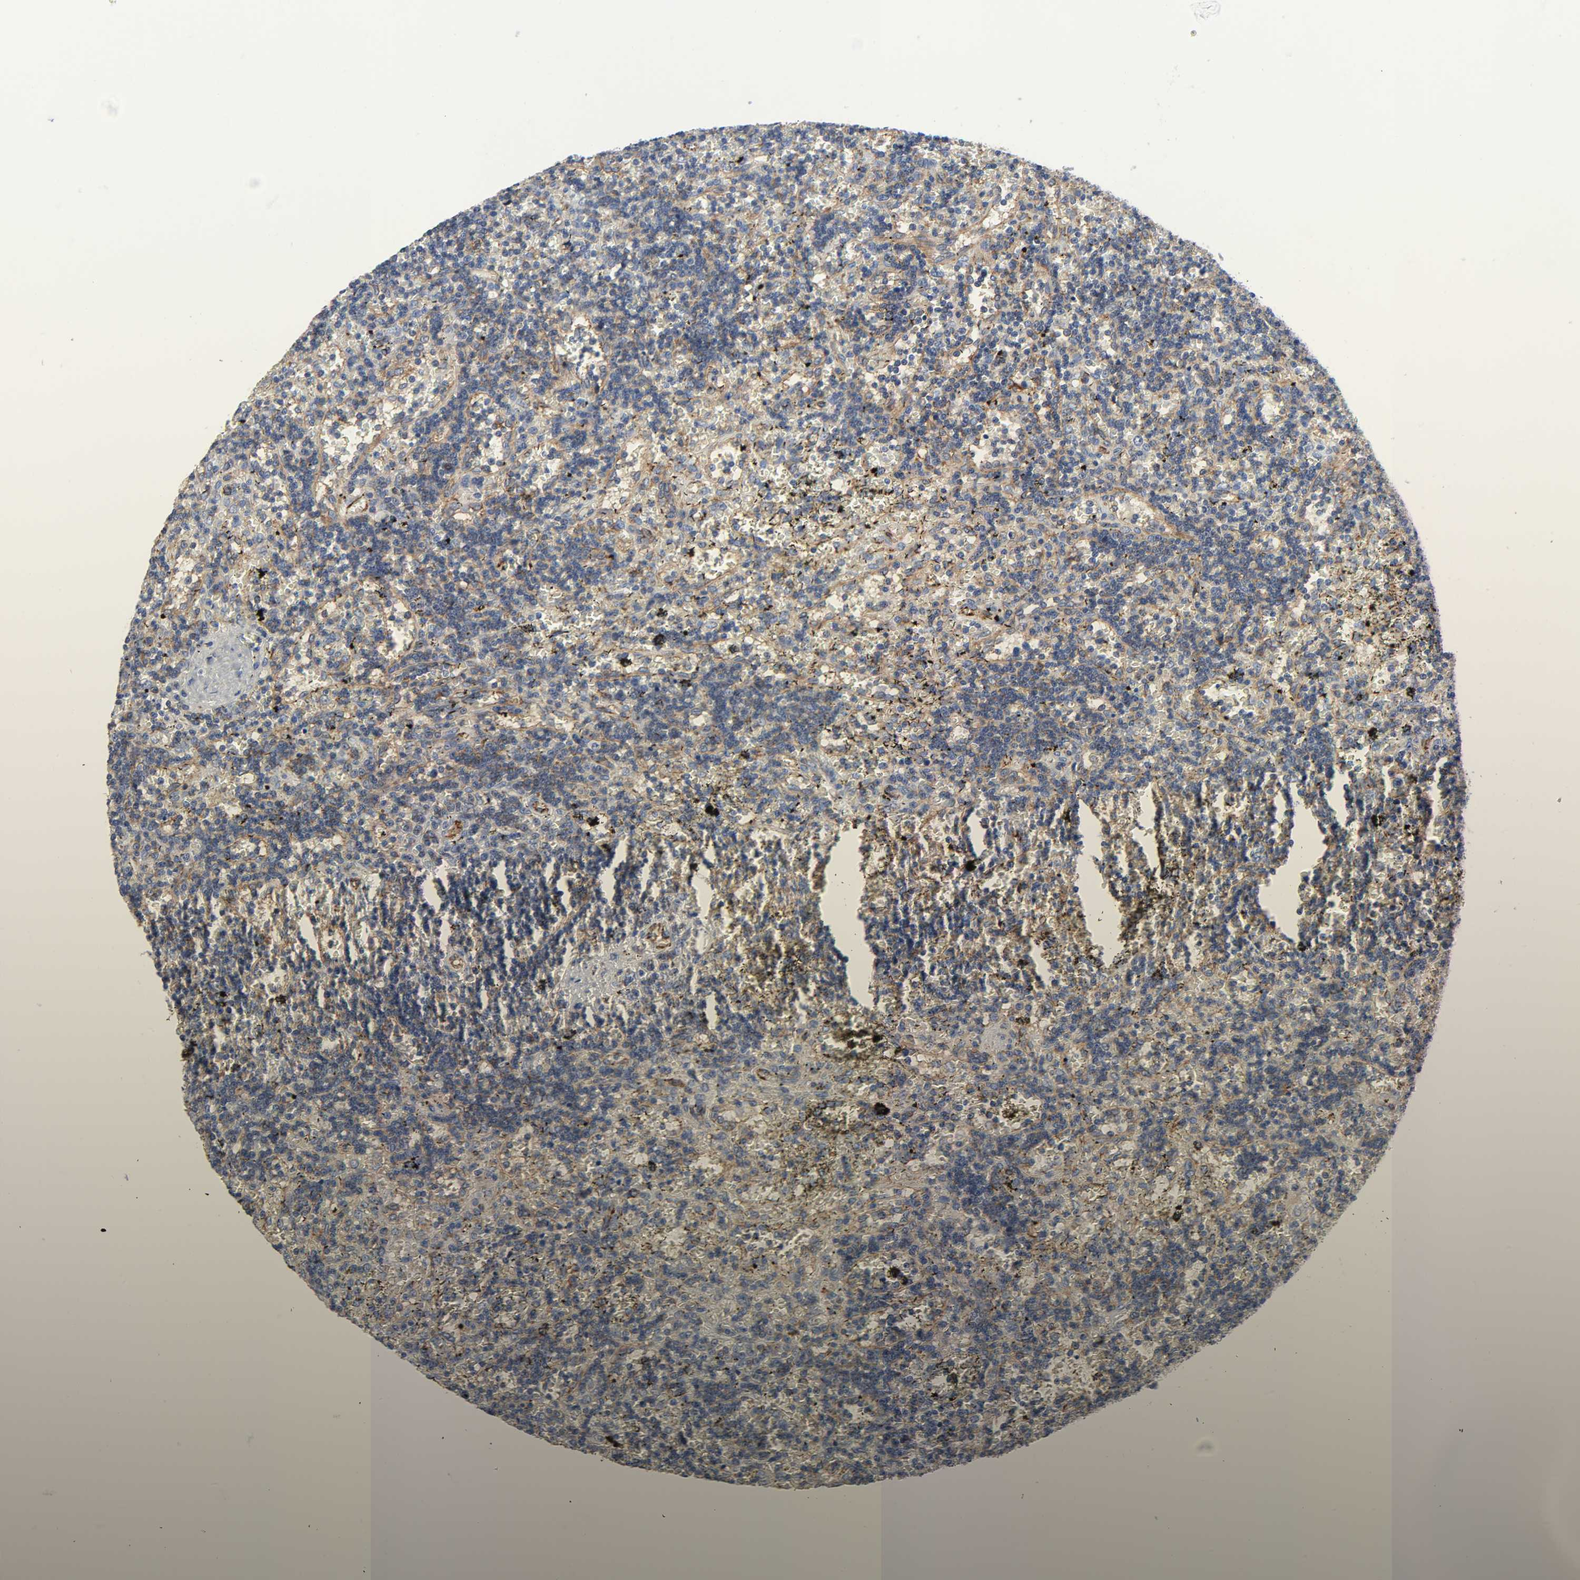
{"staining": {"intensity": "negative", "quantity": "none", "location": "none"}, "tissue": "lymphoma", "cell_type": "Tumor cells", "image_type": "cancer", "snomed": [{"axis": "morphology", "description": "Malignant lymphoma, non-Hodgkin's type, Low grade"}, {"axis": "topography", "description": "Spleen"}], "caption": "An immunohistochemistry photomicrograph of lymphoma is shown. There is no staining in tumor cells of lymphoma.", "gene": "PECAM1", "patient": {"sex": "male", "age": 60}}